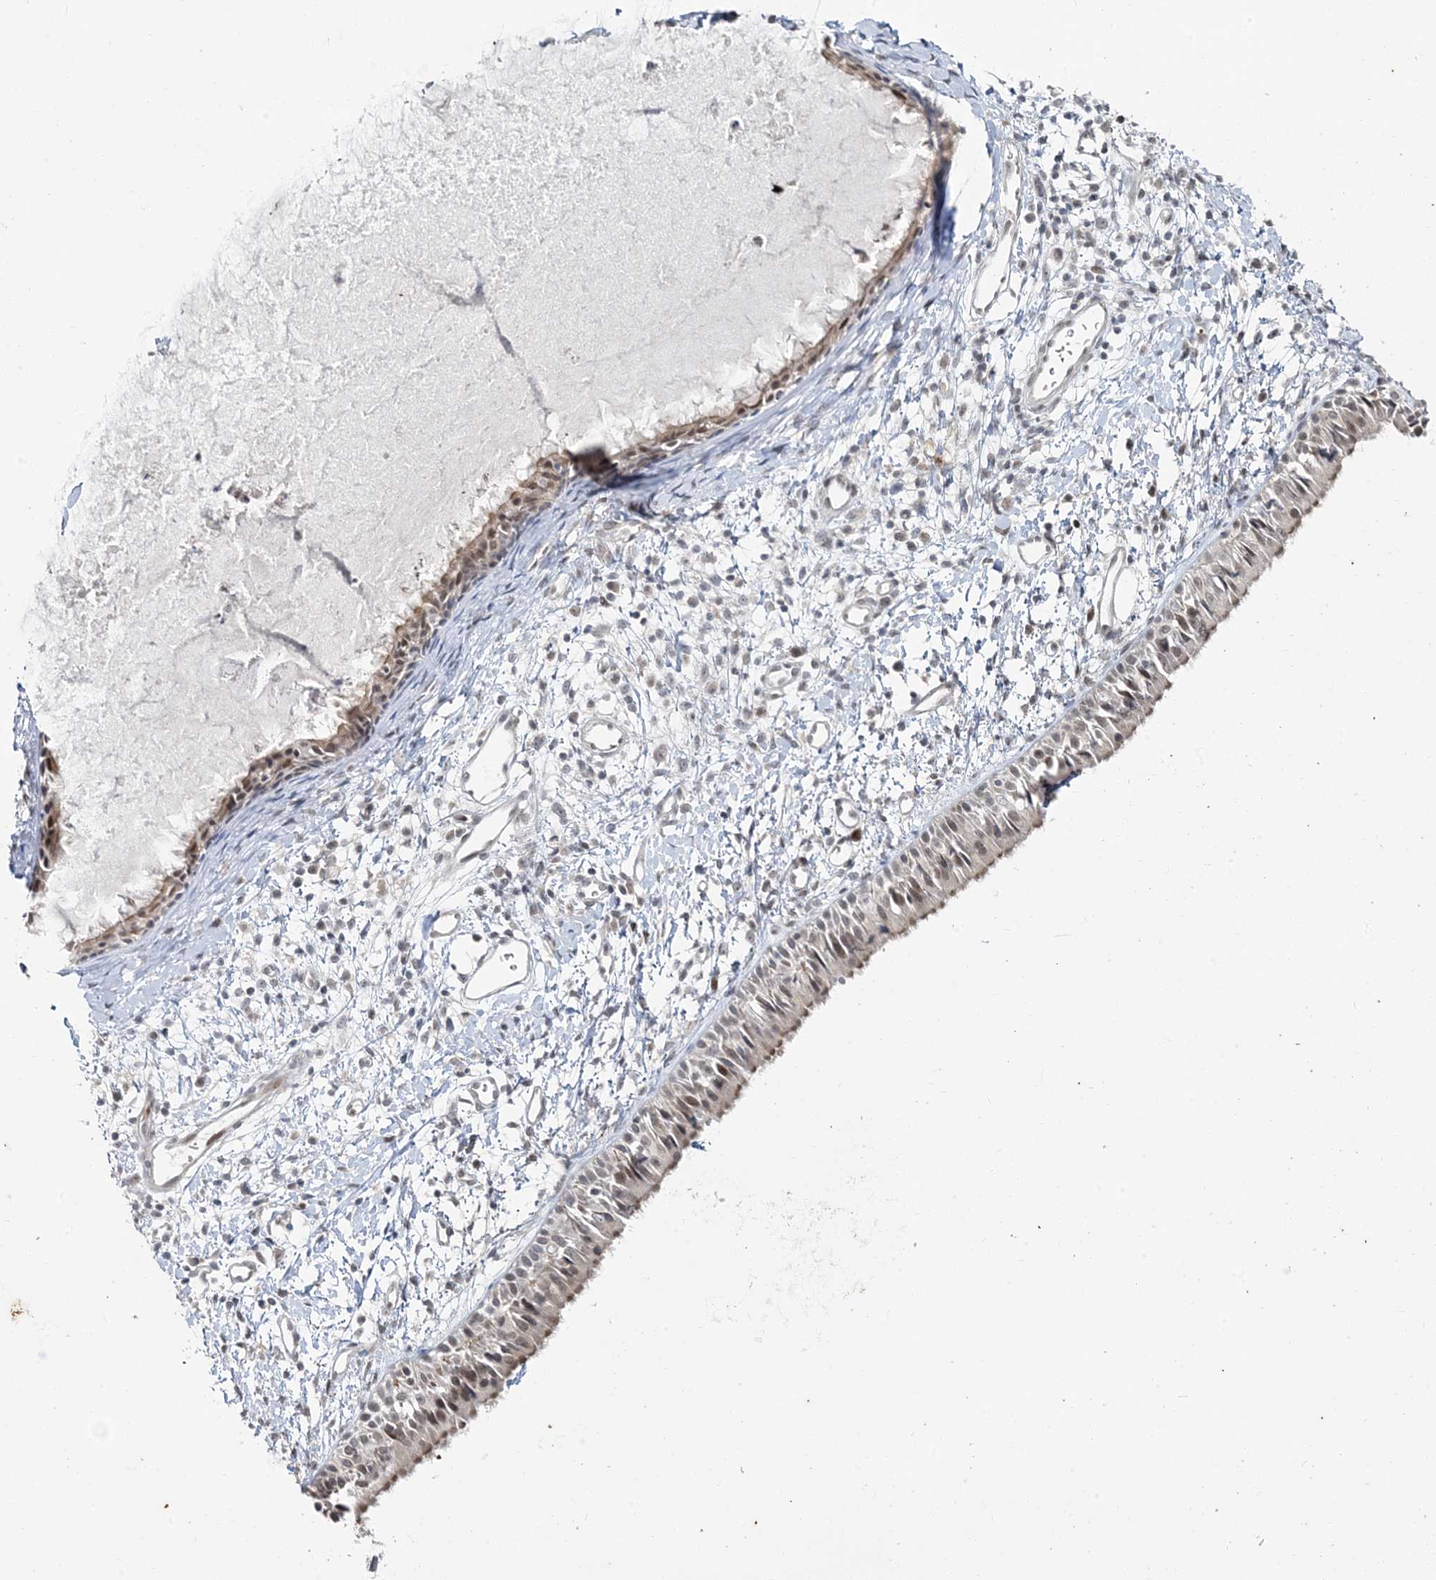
{"staining": {"intensity": "weak", "quantity": "25%-75%", "location": "cytoplasmic/membranous,nuclear"}, "tissue": "nasopharynx", "cell_type": "Respiratory epithelial cells", "image_type": "normal", "snomed": [{"axis": "morphology", "description": "Normal tissue, NOS"}, {"axis": "topography", "description": "Nasopharynx"}], "caption": "Weak cytoplasmic/membranous,nuclear positivity for a protein is seen in about 25%-75% of respiratory epithelial cells of benign nasopharynx using IHC.", "gene": "LEXM", "patient": {"sex": "male", "age": 22}}